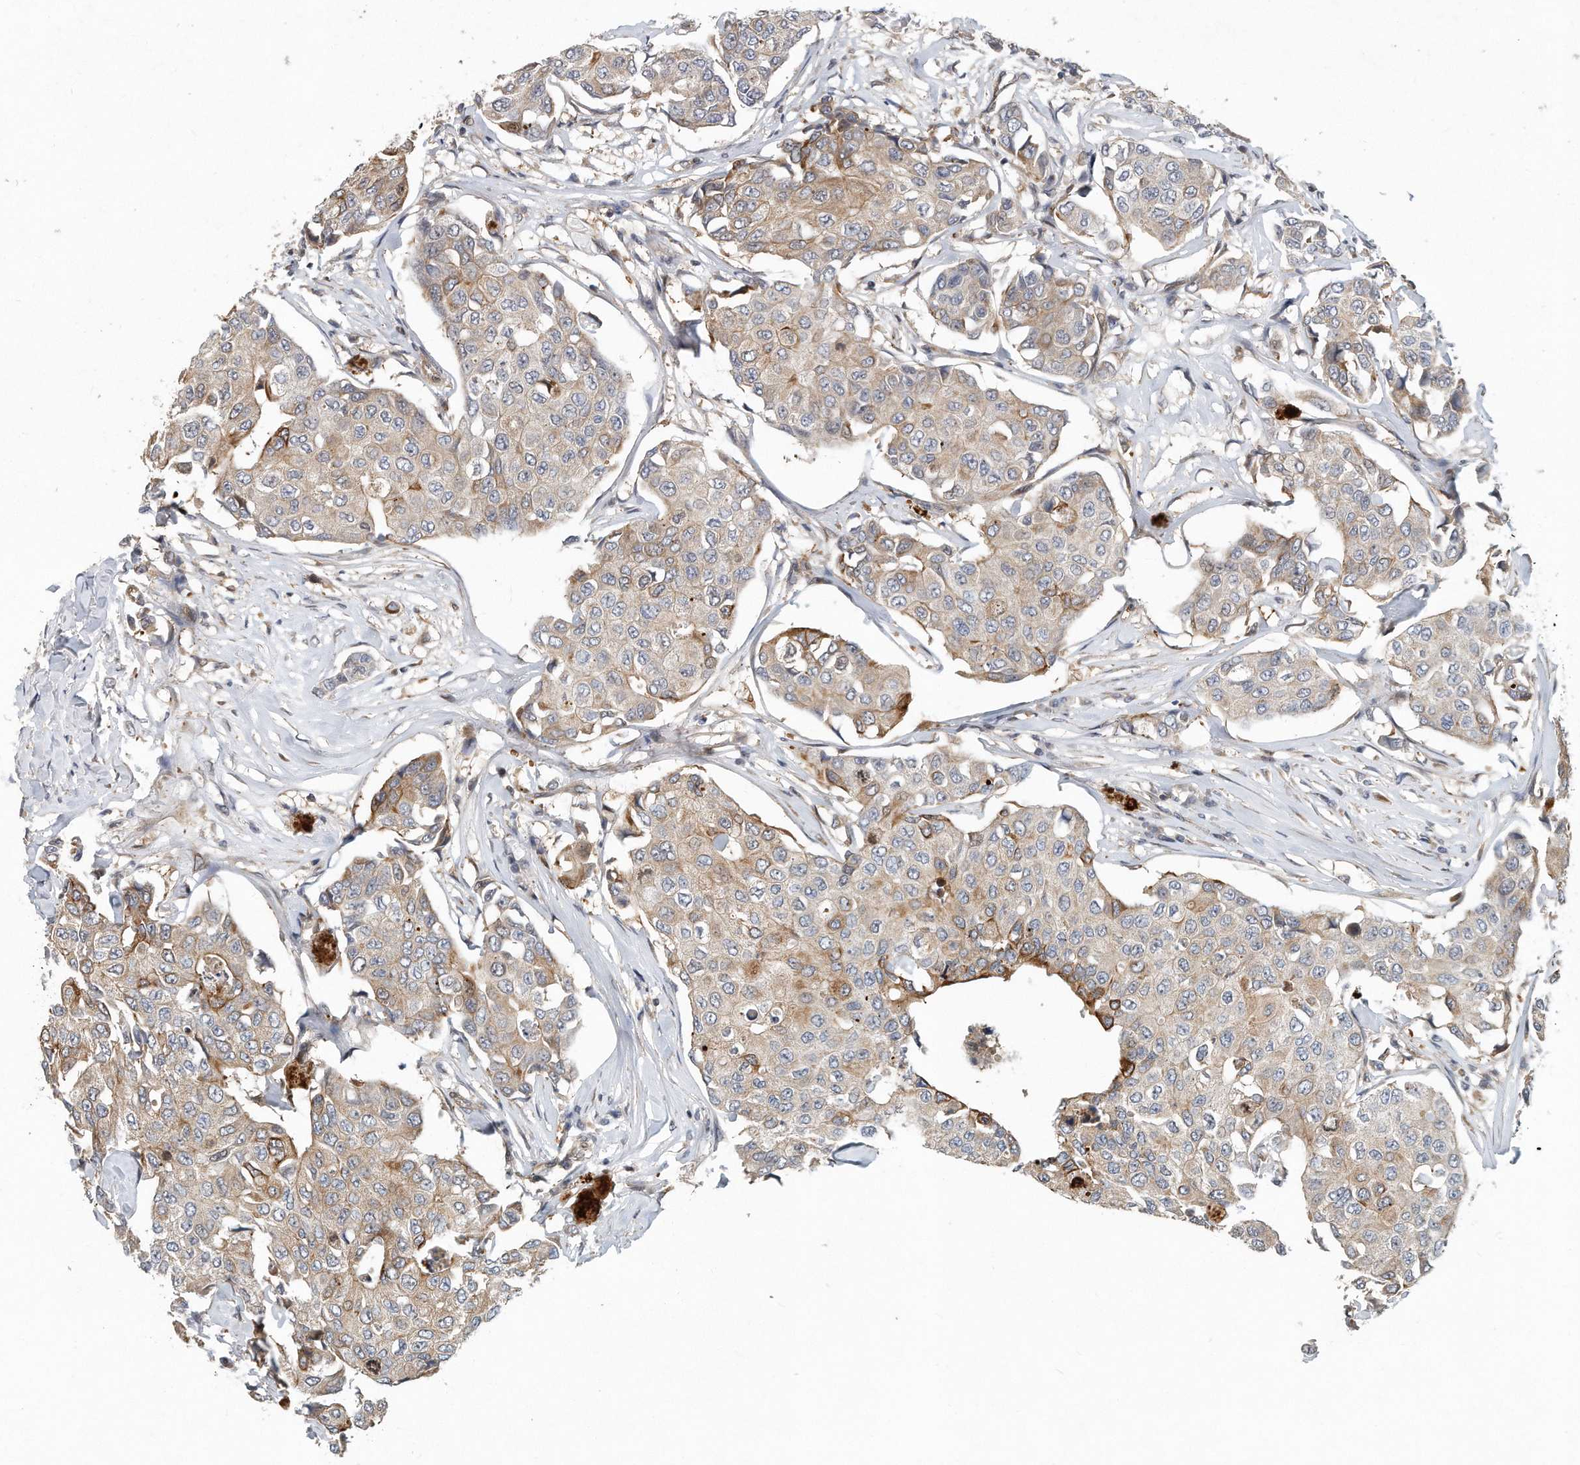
{"staining": {"intensity": "moderate", "quantity": "<25%", "location": "cytoplasmic/membranous"}, "tissue": "breast cancer", "cell_type": "Tumor cells", "image_type": "cancer", "snomed": [{"axis": "morphology", "description": "Duct carcinoma"}, {"axis": "topography", "description": "Breast"}], "caption": "IHC of breast cancer (intraductal carcinoma) exhibits low levels of moderate cytoplasmic/membranous positivity in about <25% of tumor cells. (IHC, brightfield microscopy, high magnification).", "gene": "PCDH8", "patient": {"sex": "female", "age": 80}}